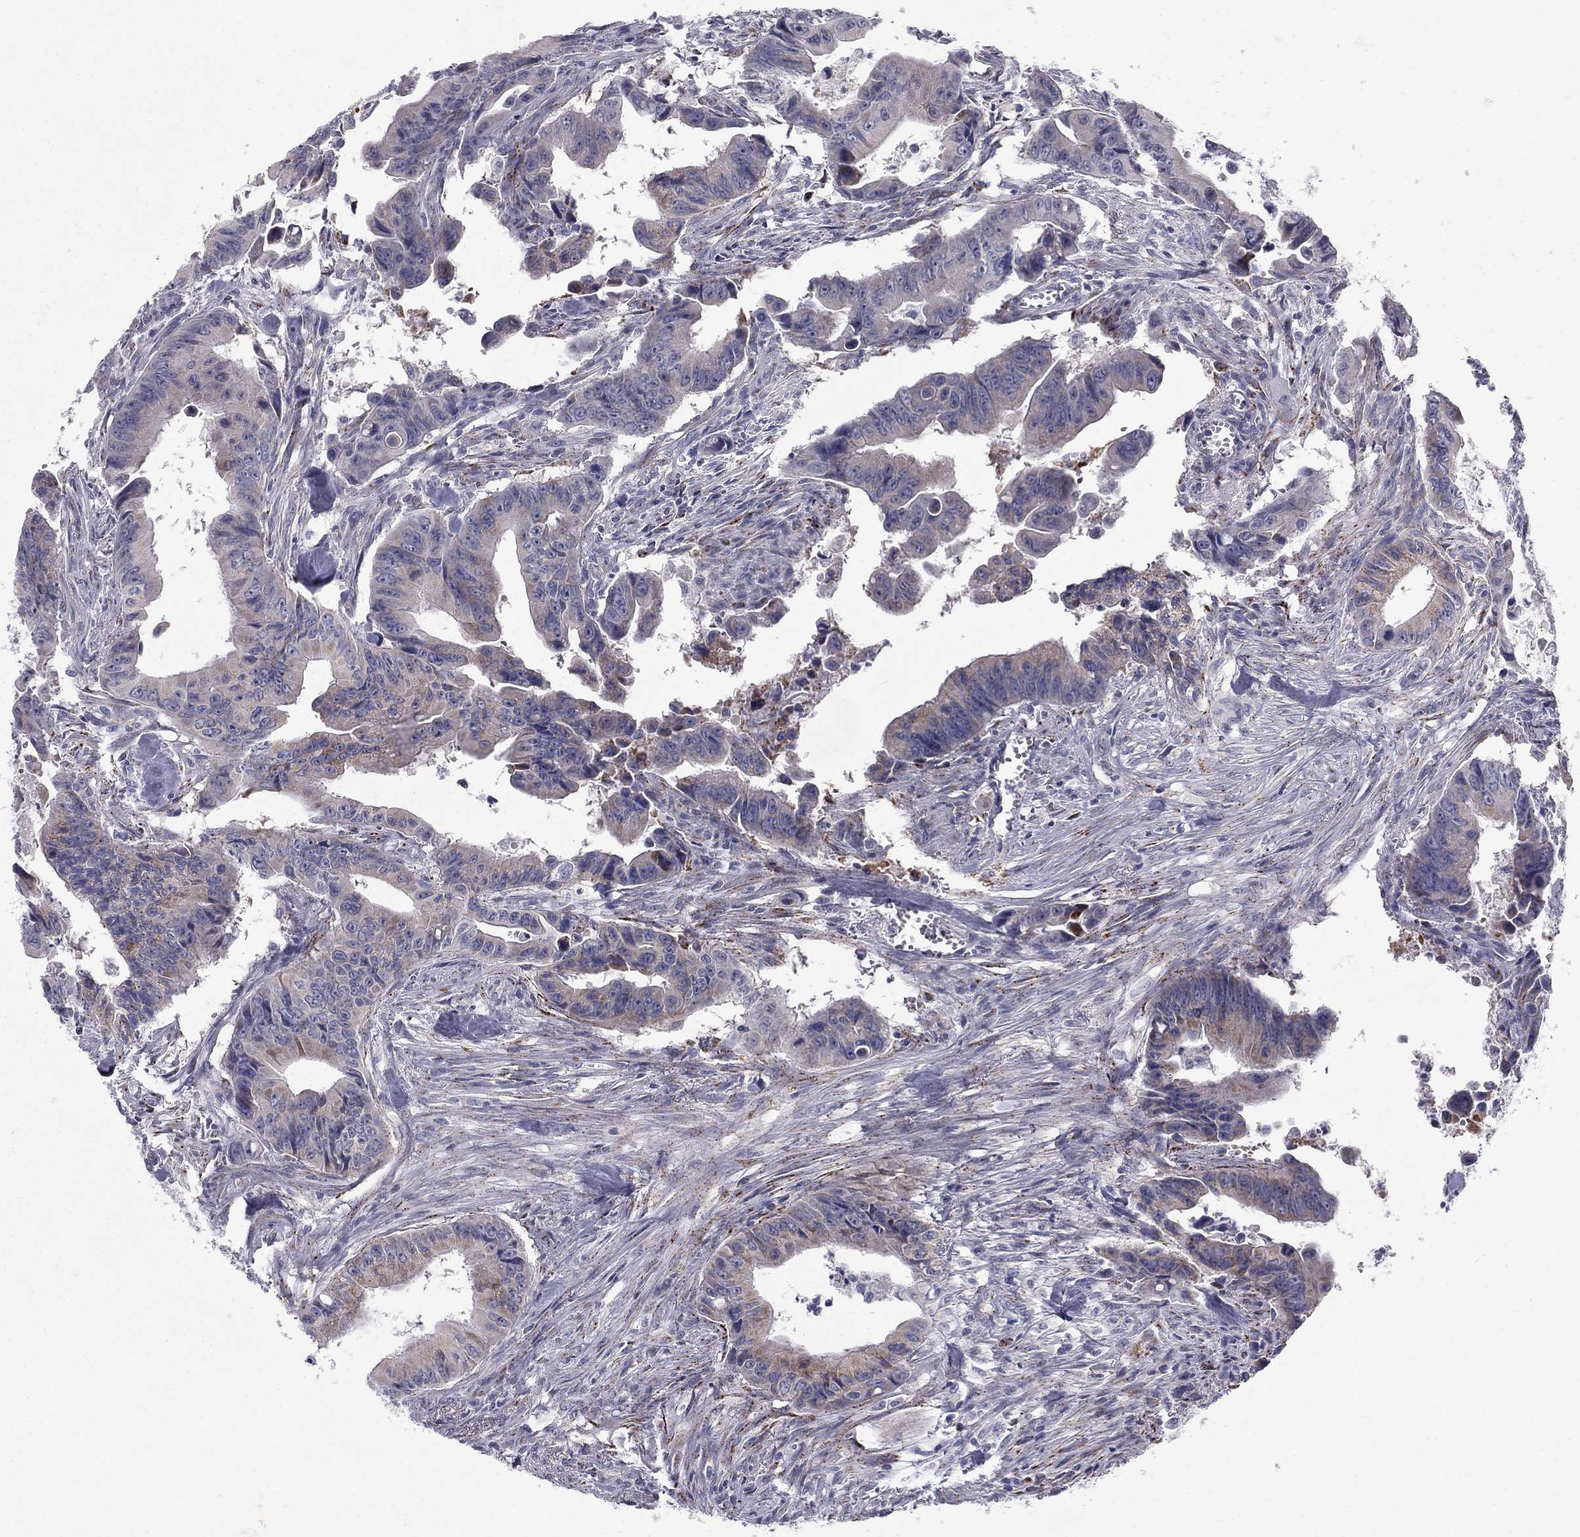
{"staining": {"intensity": "weak", "quantity": "<25%", "location": "cytoplasmic/membranous"}, "tissue": "colorectal cancer", "cell_type": "Tumor cells", "image_type": "cancer", "snomed": [{"axis": "morphology", "description": "Adenocarcinoma, NOS"}, {"axis": "topography", "description": "Colon"}], "caption": "This is an immunohistochemistry micrograph of human colorectal cancer. There is no staining in tumor cells.", "gene": "CLIC6", "patient": {"sex": "female", "age": 87}}